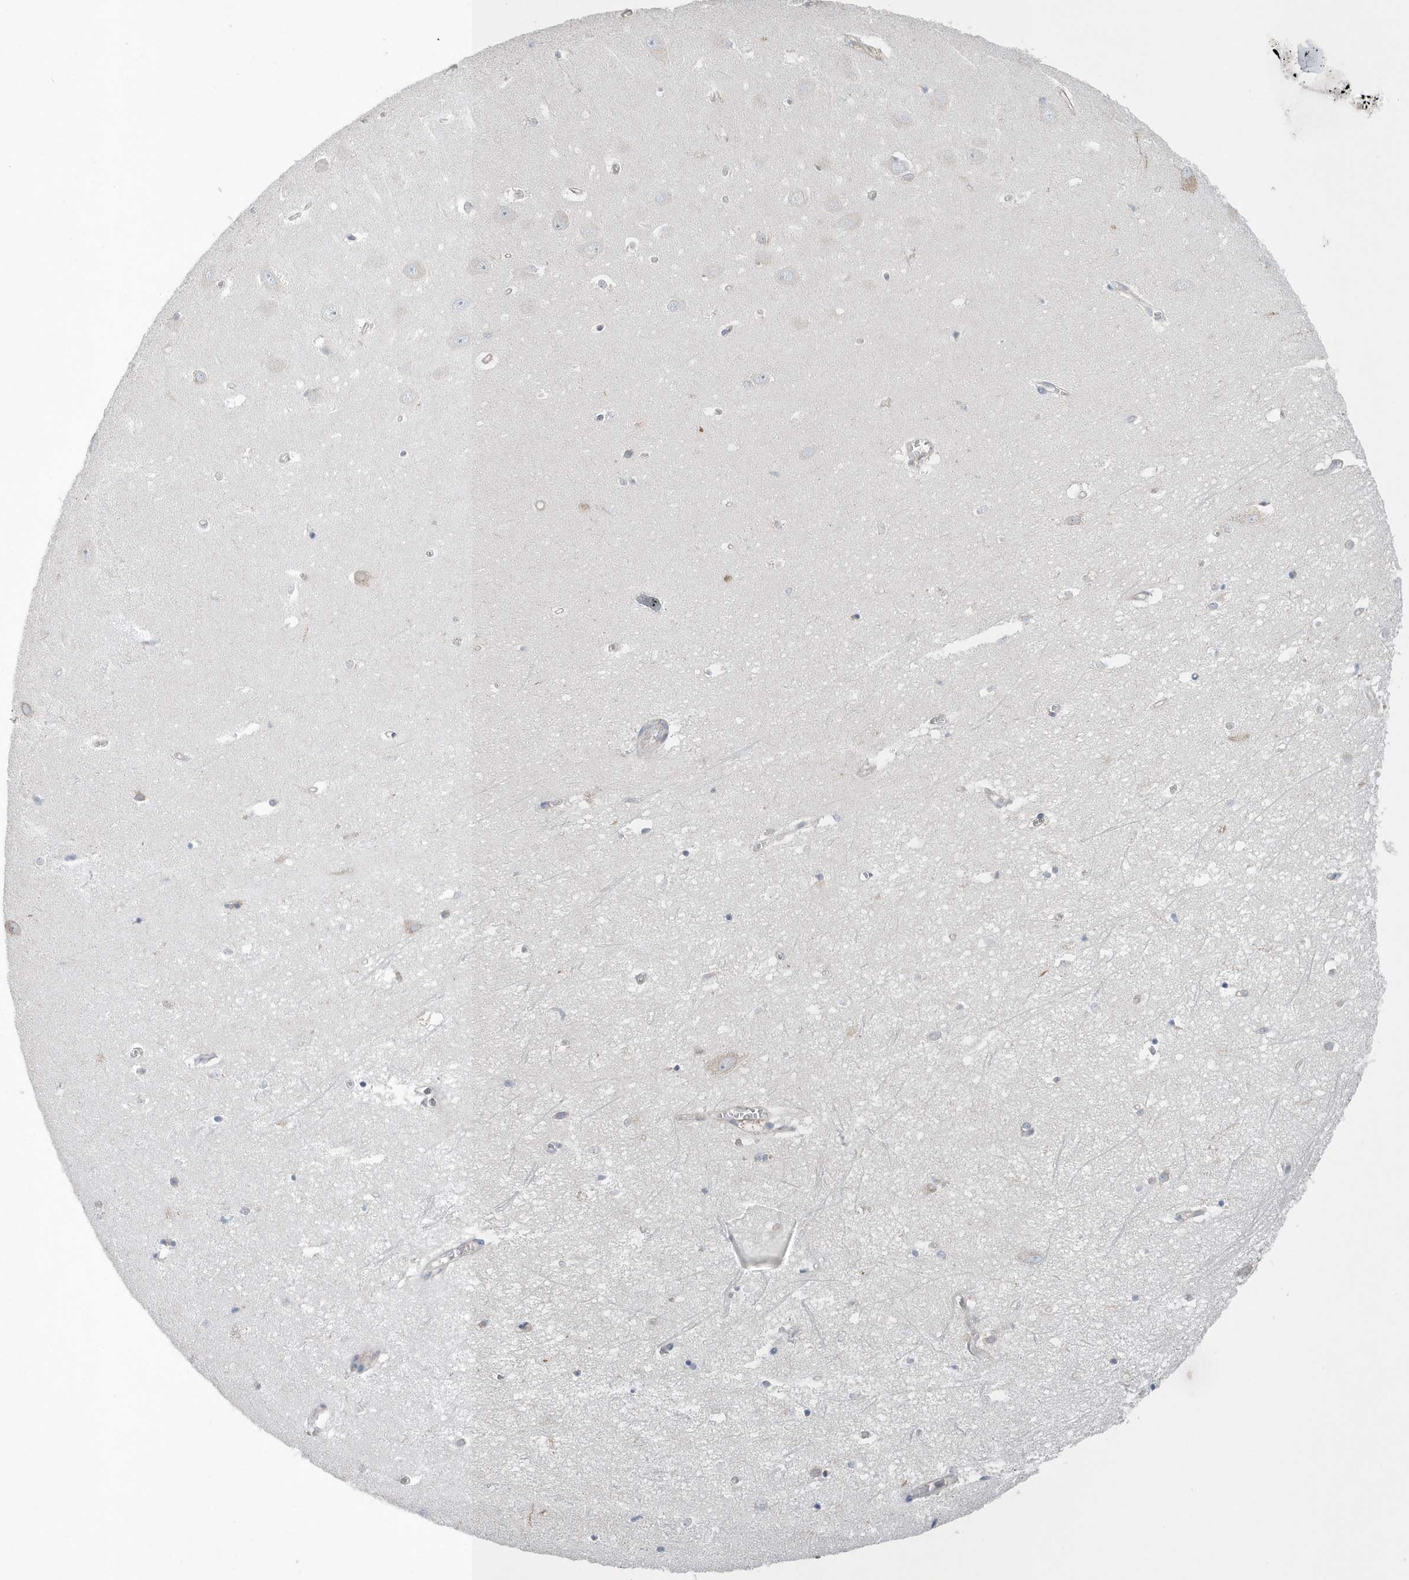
{"staining": {"intensity": "negative", "quantity": "none", "location": "none"}, "tissue": "hippocampus", "cell_type": "Glial cells", "image_type": "normal", "snomed": [{"axis": "morphology", "description": "Normal tissue, NOS"}, {"axis": "topography", "description": "Hippocampus"}], "caption": "Photomicrograph shows no significant protein staining in glial cells of benign hippocampus. (DAB immunohistochemistry with hematoxylin counter stain).", "gene": "SPATA5", "patient": {"sex": "female", "age": 64}}